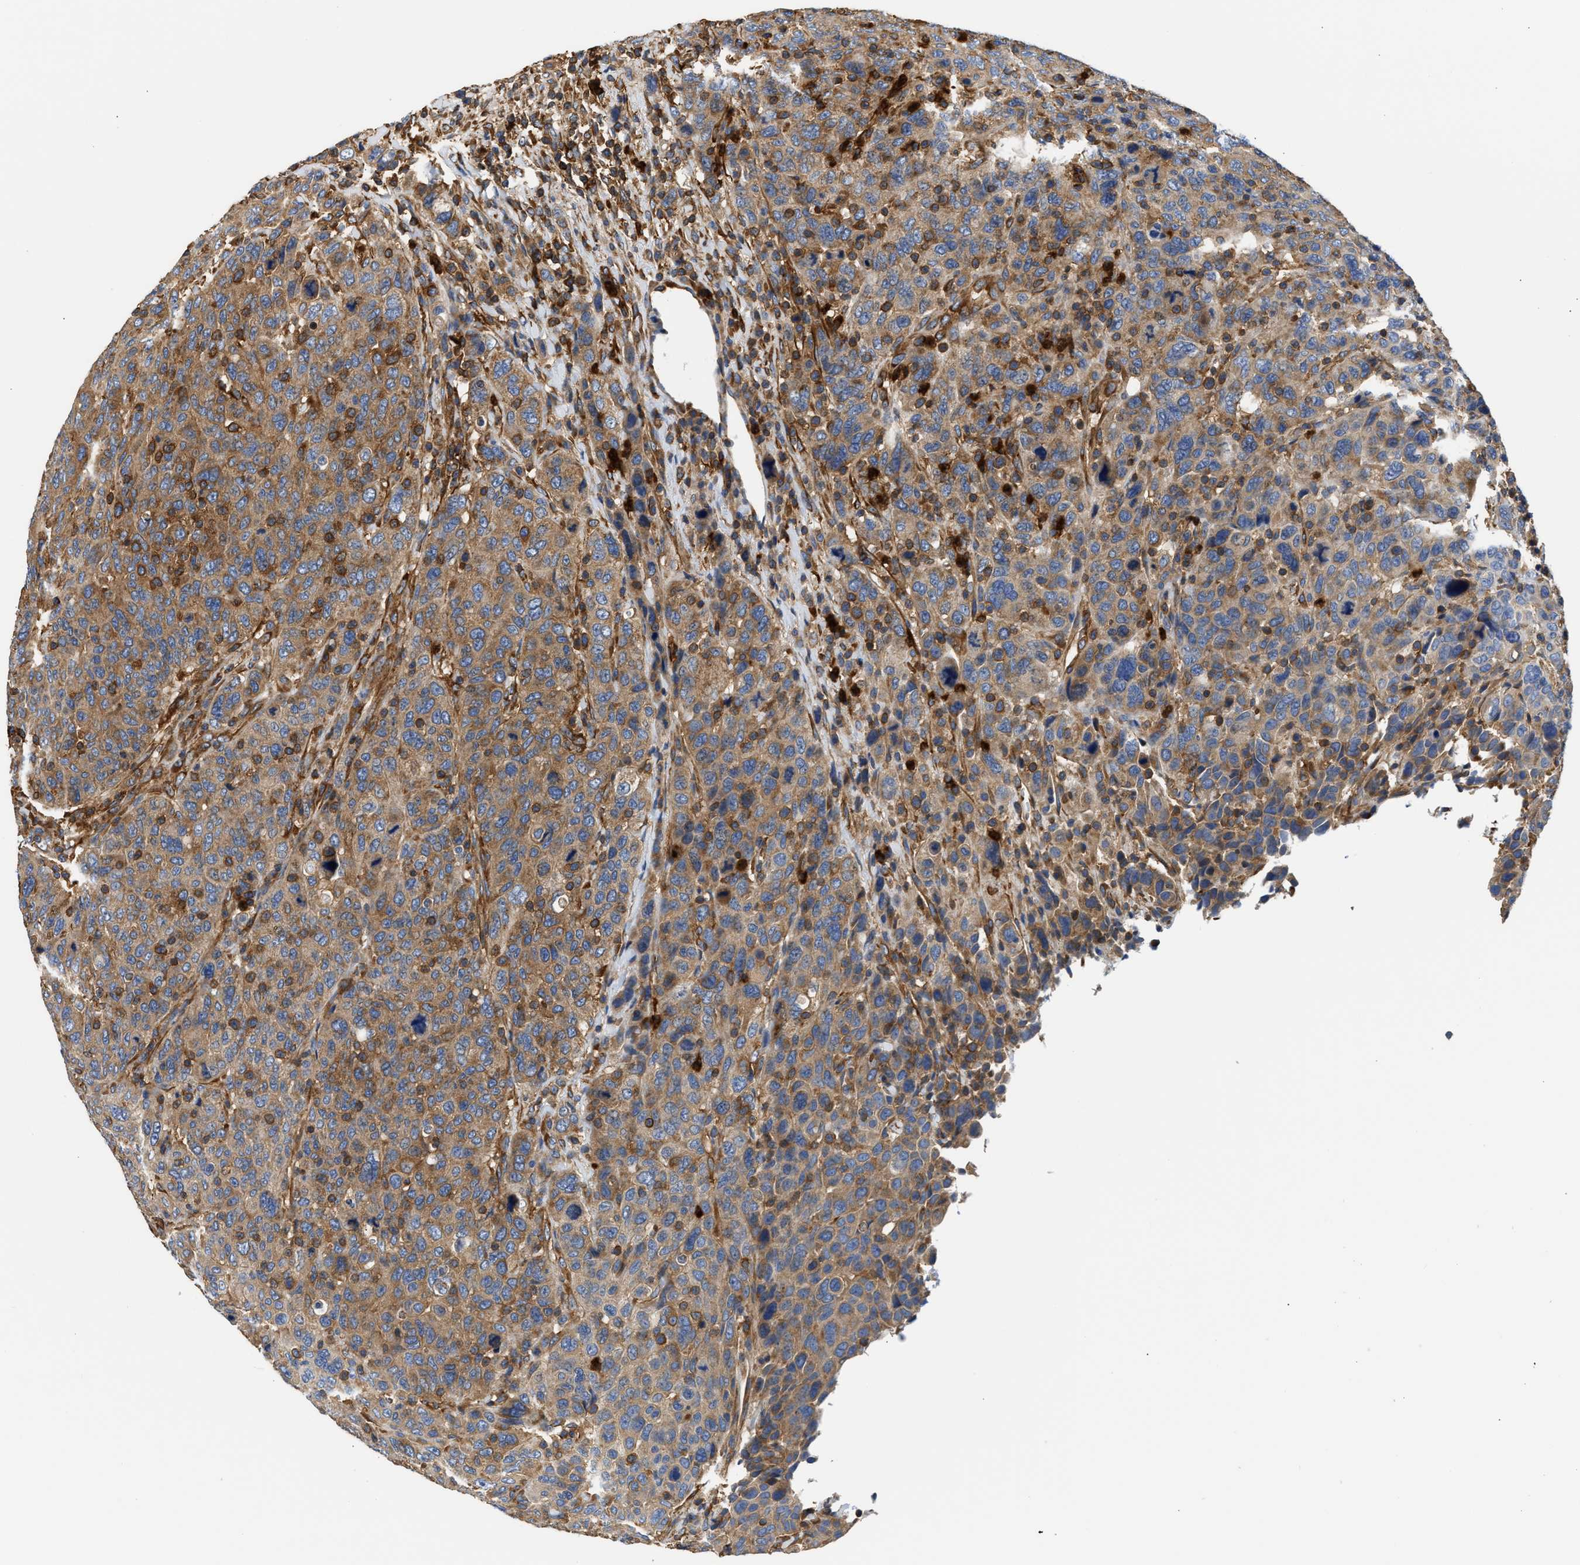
{"staining": {"intensity": "moderate", "quantity": ">75%", "location": "cytoplasmic/membranous"}, "tissue": "breast cancer", "cell_type": "Tumor cells", "image_type": "cancer", "snomed": [{"axis": "morphology", "description": "Duct carcinoma"}, {"axis": "topography", "description": "Breast"}], "caption": "IHC of breast cancer reveals medium levels of moderate cytoplasmic/membranous expression in about >75% of tumor cells.", "gene": "SAMD9L", "patient": {"sex": "female", "age": 37}}